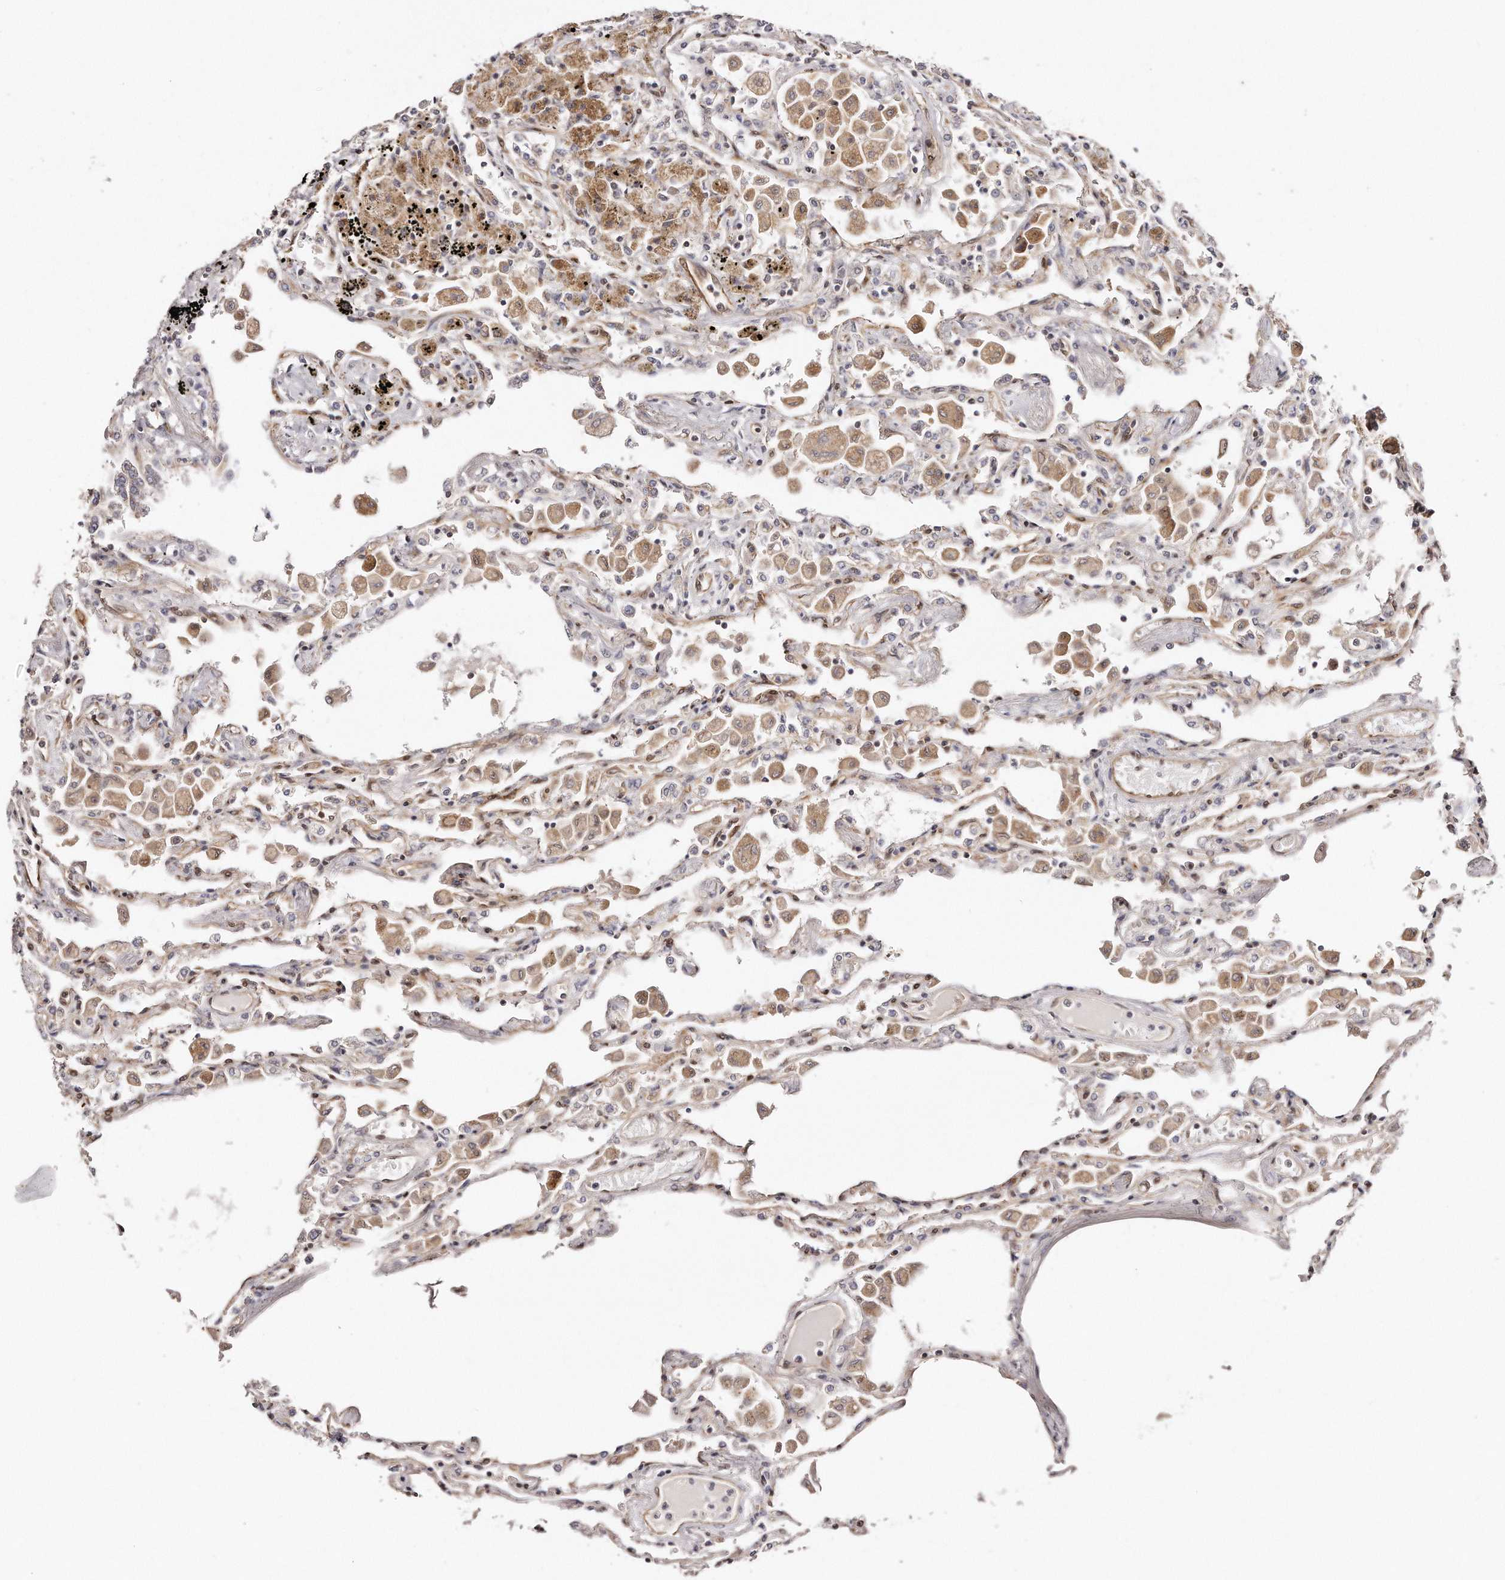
{"staining": {"intensity": "moderate", "quantity": "<25%", "location": "cytoplasmic/membranous,nuclear"}, "tissue": "lung", "cell_type": "Alveolar cells", "image_type": "normal", "snomed": [{"axis": "morphology", "description": "Normal tissue, NOS"}, {"axis": "topography", "description": "Bronchus"}, {"axis": "topography", "description": "Lung"}], "caption": "Moderate cytoplasmic/membranous,nuclear protein positivity is seen in about <25% of alveolar cells in lung. Immunohistochemistry (ihc) stains the protein of interest in brown and the nuclei are stained blue.", "gene": "GBP4", "patient": {"sex": "female", "age": 49}}